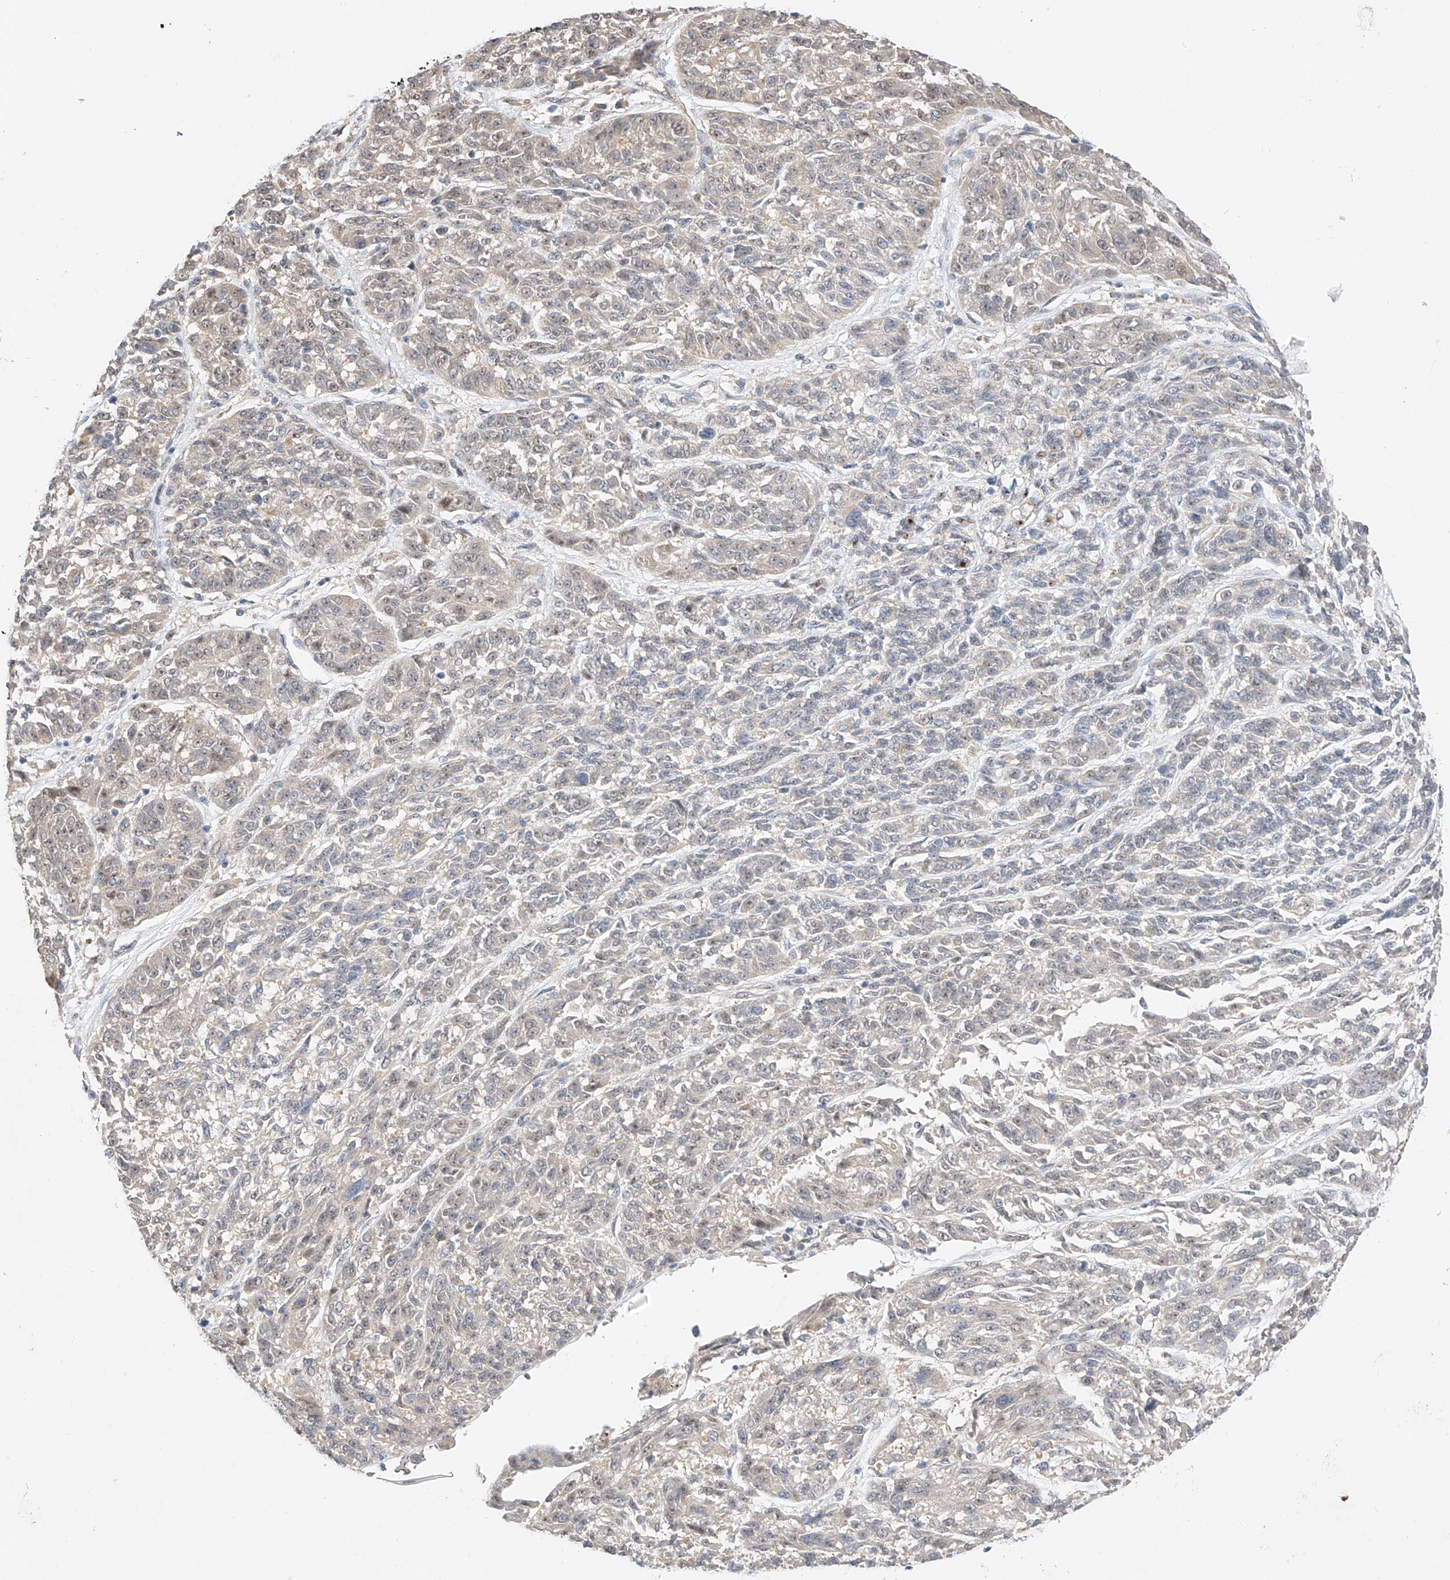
{"staining": {"intensity": "negative", "quantity": "none", "location": "none"}, "tissue": "melanoma", "cell_type": "Tumor cells", "image_type": "cancer", "snomed": [{"axis": "morphology", "description": "Malignant melanoma, NOS"}, {"axis": "topography", "description": "Skin"}], "caption": "Melanoma was stained to show a protein in brown. There is no significant expression in tumor cells.", "gene": "IL22RA2", "patient": {"sex": "male", "age": 53}}